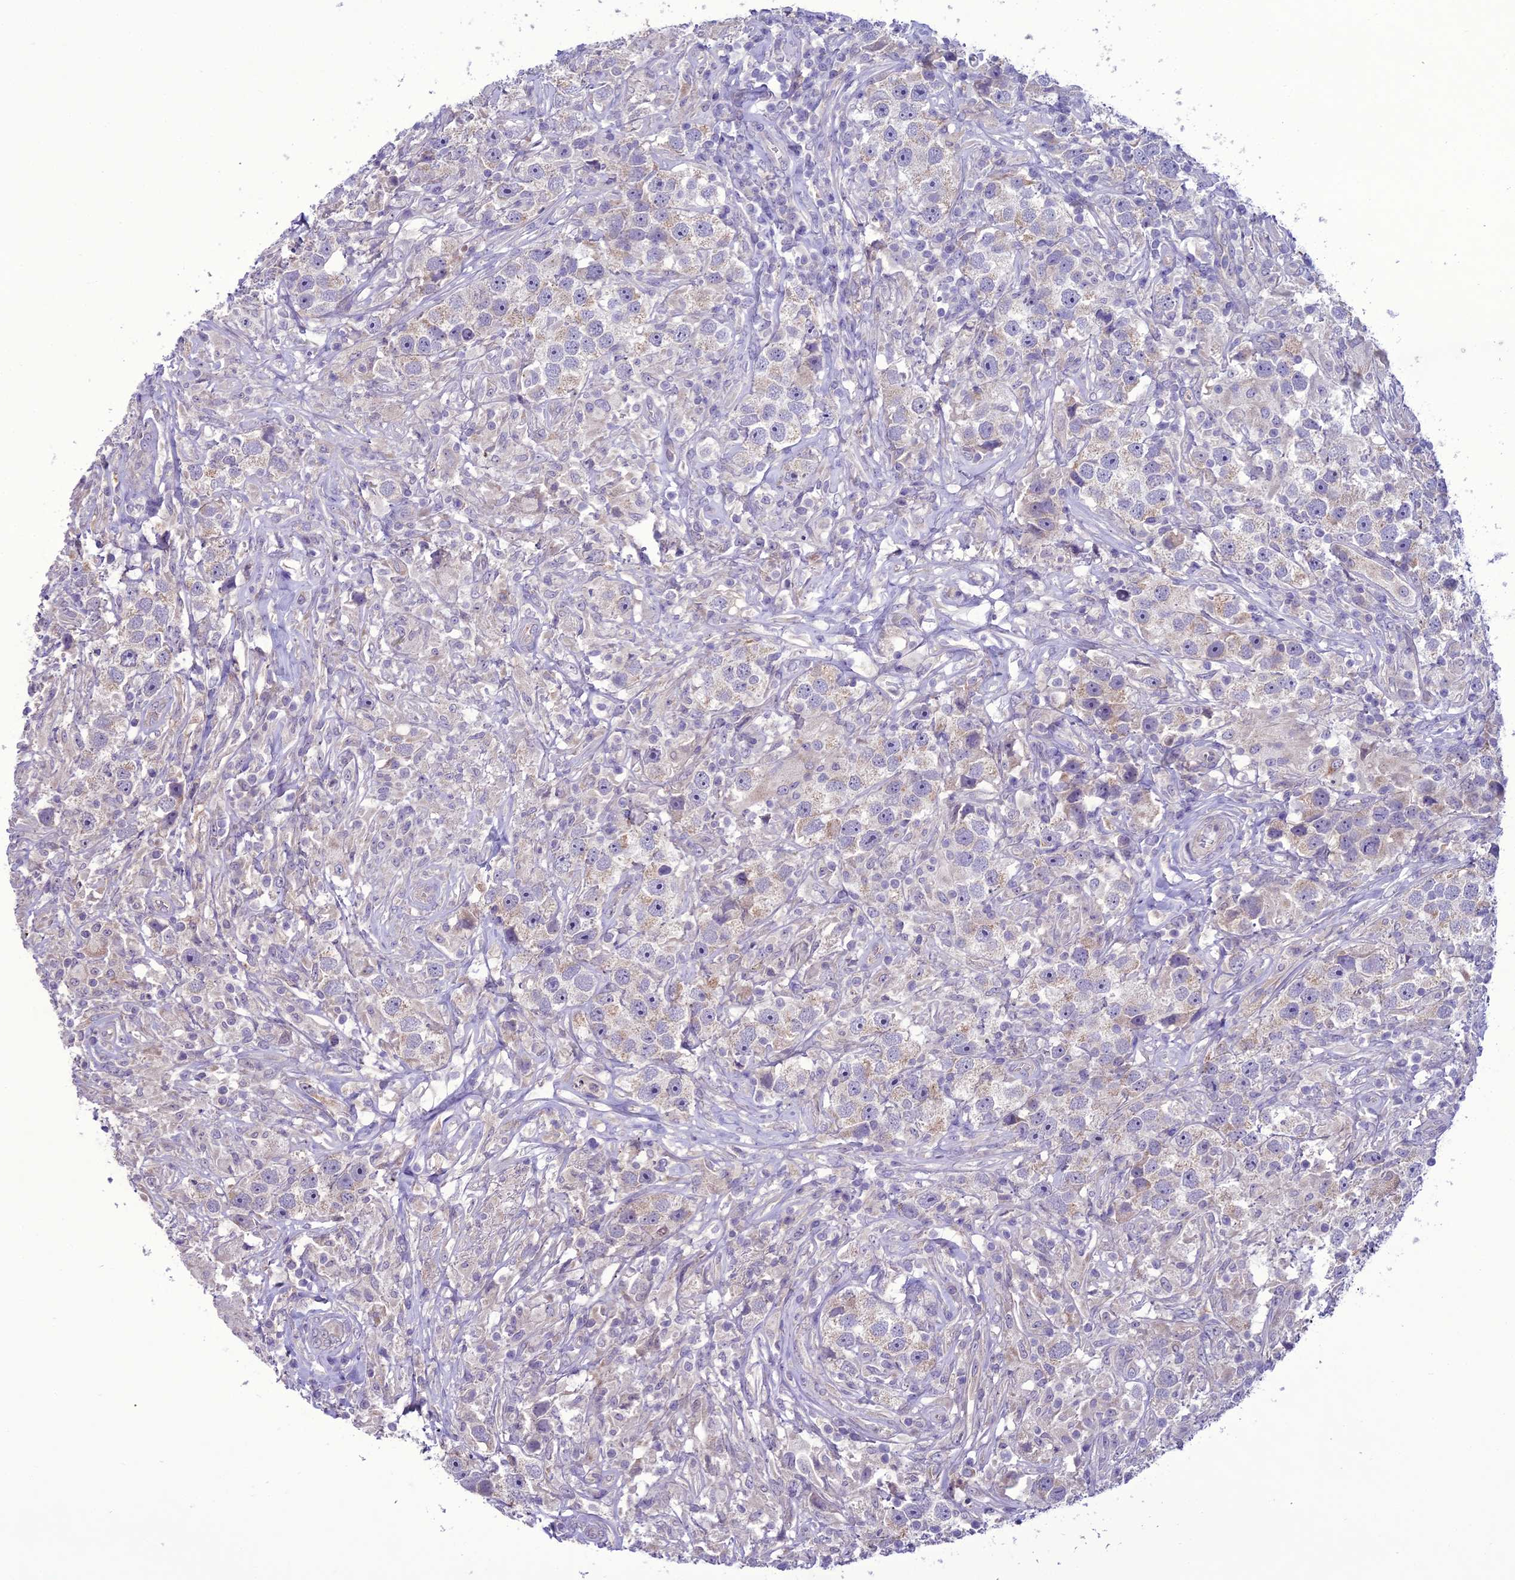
{"staining": {"intensity": "weak", "quantity": "<25%", "location": "cytoplasmic/membranous"}, "tissue": "testis cancer", "cell_type": "Tumor cells", "image_type": "cancer", "snomed": [{"axis": "morphology", "description": "Seminoma, NOS"}, {"axis": "topography", "description": "Testis"}], "caption": "A high-resolution micrograph shows immunohistochemistry staining of testis cancer, which exhibits no significant expression in tumor cells.", "gene": "SCRT1", "patient": {"sex": "male", "age": 49}}